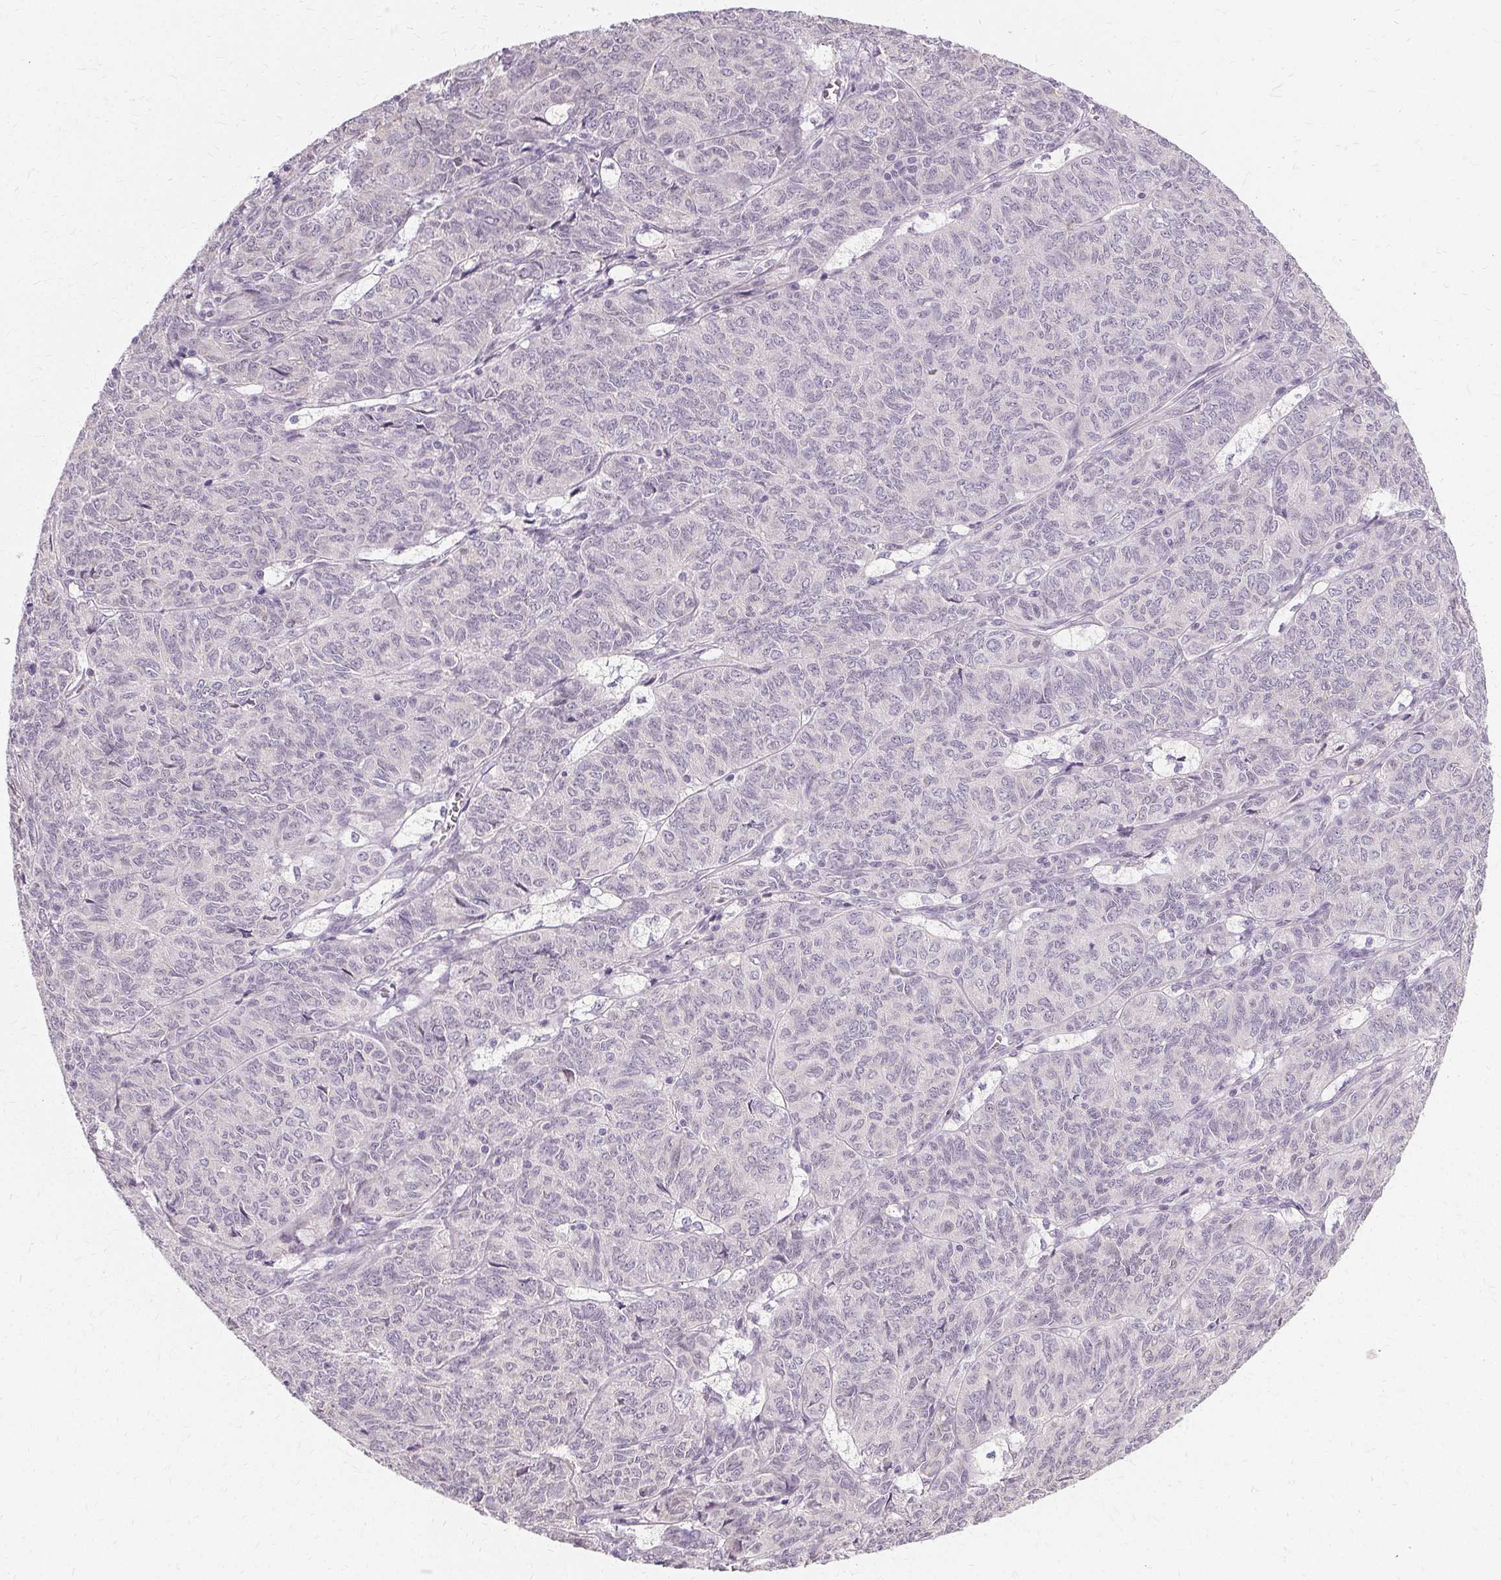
{"staining": {"intensity": "negative", "quantity": "none", "location": "none"}, "tissue": "ovarian cancer", "cell_type": "Tumor cells", "image_type": "cancer", "snomed": [{"axis": "morphology", "description": "Carcinoma, endometroid"}, {"axis": "topography", "description": "Ovary"}], "caption": "IHC of ovarian endometroid carcinoma shows no positivity in tumor cells. The staining is performed using DAB brown chromogen with nuclei counter-stained in using hematoxylin.", "gene": "FCRL3", "patient": {"sex": "female", "age": 80}}